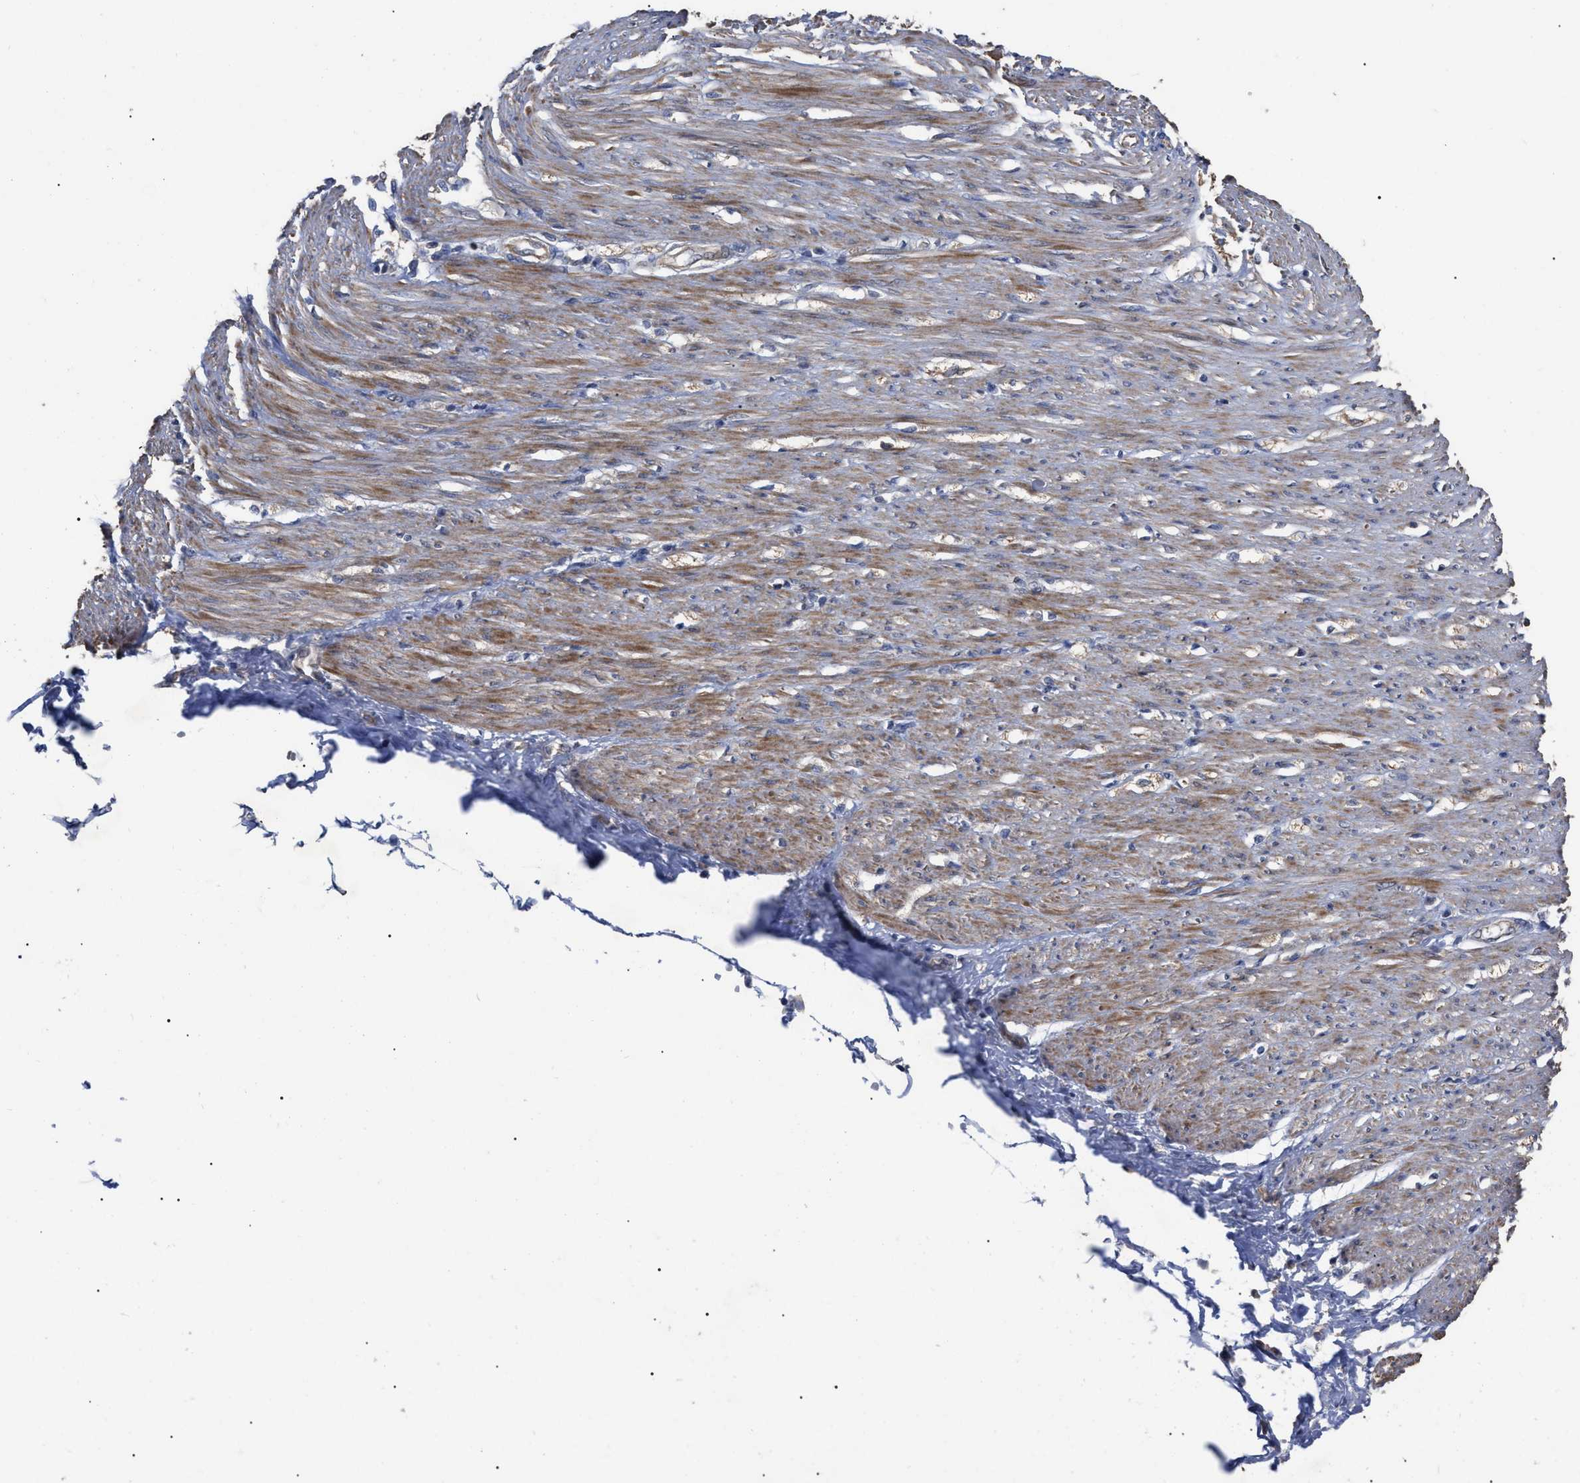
{"staining": {"intensity": "negative", "quantity": "none", "location": "none"}, "tissue": "adipose tissue", "cell_type": "Adipocytes", "image_type": "normal", "snomed": [{"axis": "morphology", "description": "Normal tissue, NOS"}, {"axis": "morphology", "description": "Adenocarcinoma, NOS"}, {"axis": "topography", "description": "Colon"}, {"axis": "topography", "description": "Peripheral nerve tissue"}], "caption": "High power microscopy image of an IHC photomicrograph of normal adipose tissue, revealing no significant expression in adipocytes.", "gene": "BTN2A1", "patient": {"sex": "male", "age": 14}}